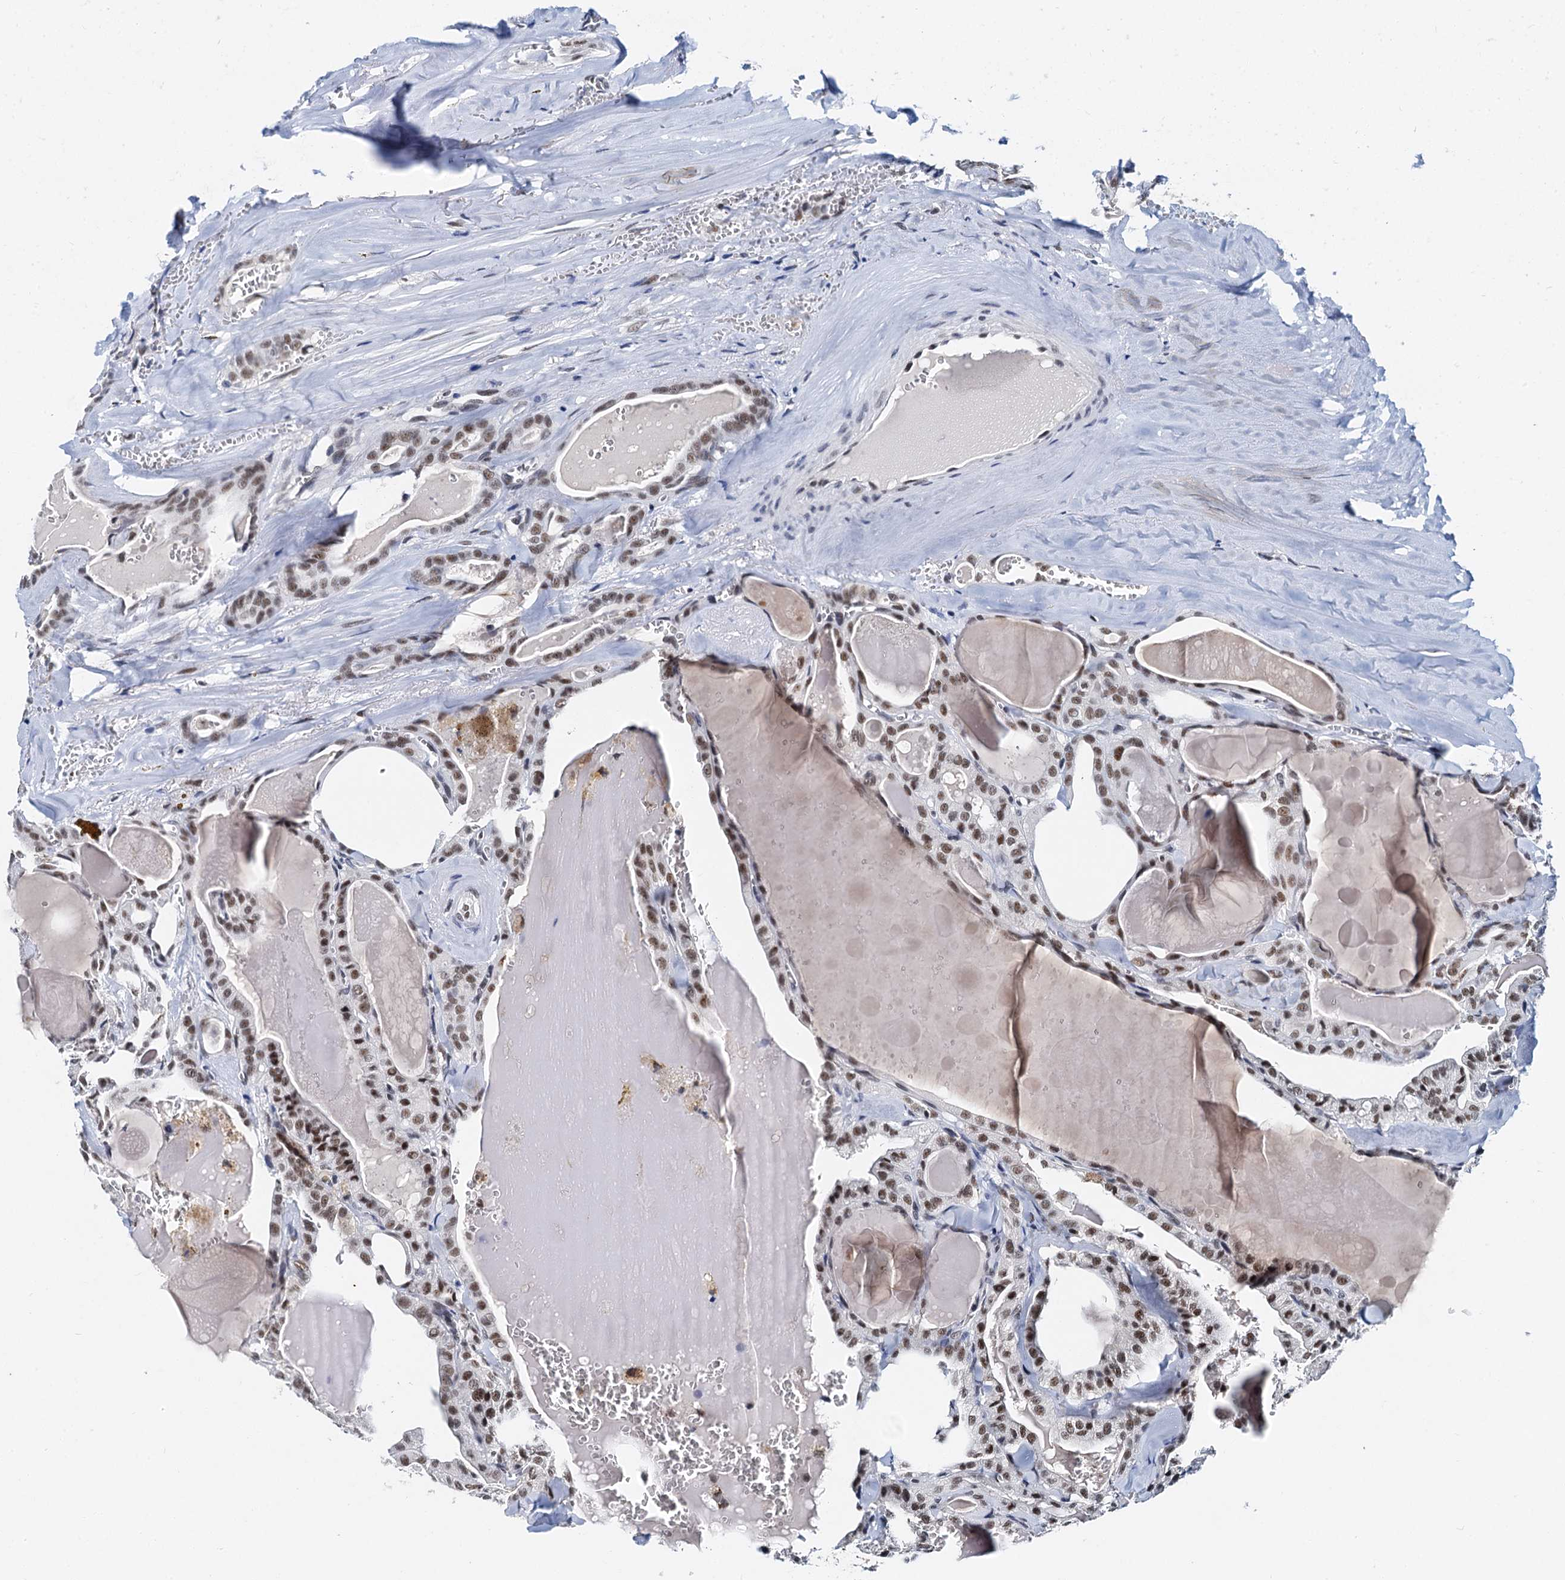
{"staining": {"intensity": "moderate", "quantity": ">75%", "location": "nuclear"}, "tissue": "thyroid cancer", "cell_type": "Tumor cells", "image_type": "cancer", "snomed": [{"axis": "morphology", "description": "Papillary adenocarcinoma, NOS"}, {"axis": "topography", "description": "Thyroid gland"}], "caption": "Thyroid cancer (papillary adenocarcinoma) stained with IHC demonstrates moderate nuclear expression in approximately >75% of tumor cells. (DAB = brown stain, brightfield microscopy at high magnification).", "gene": "SNRPD1", "patient": {"sex": "male", "age": 52}}